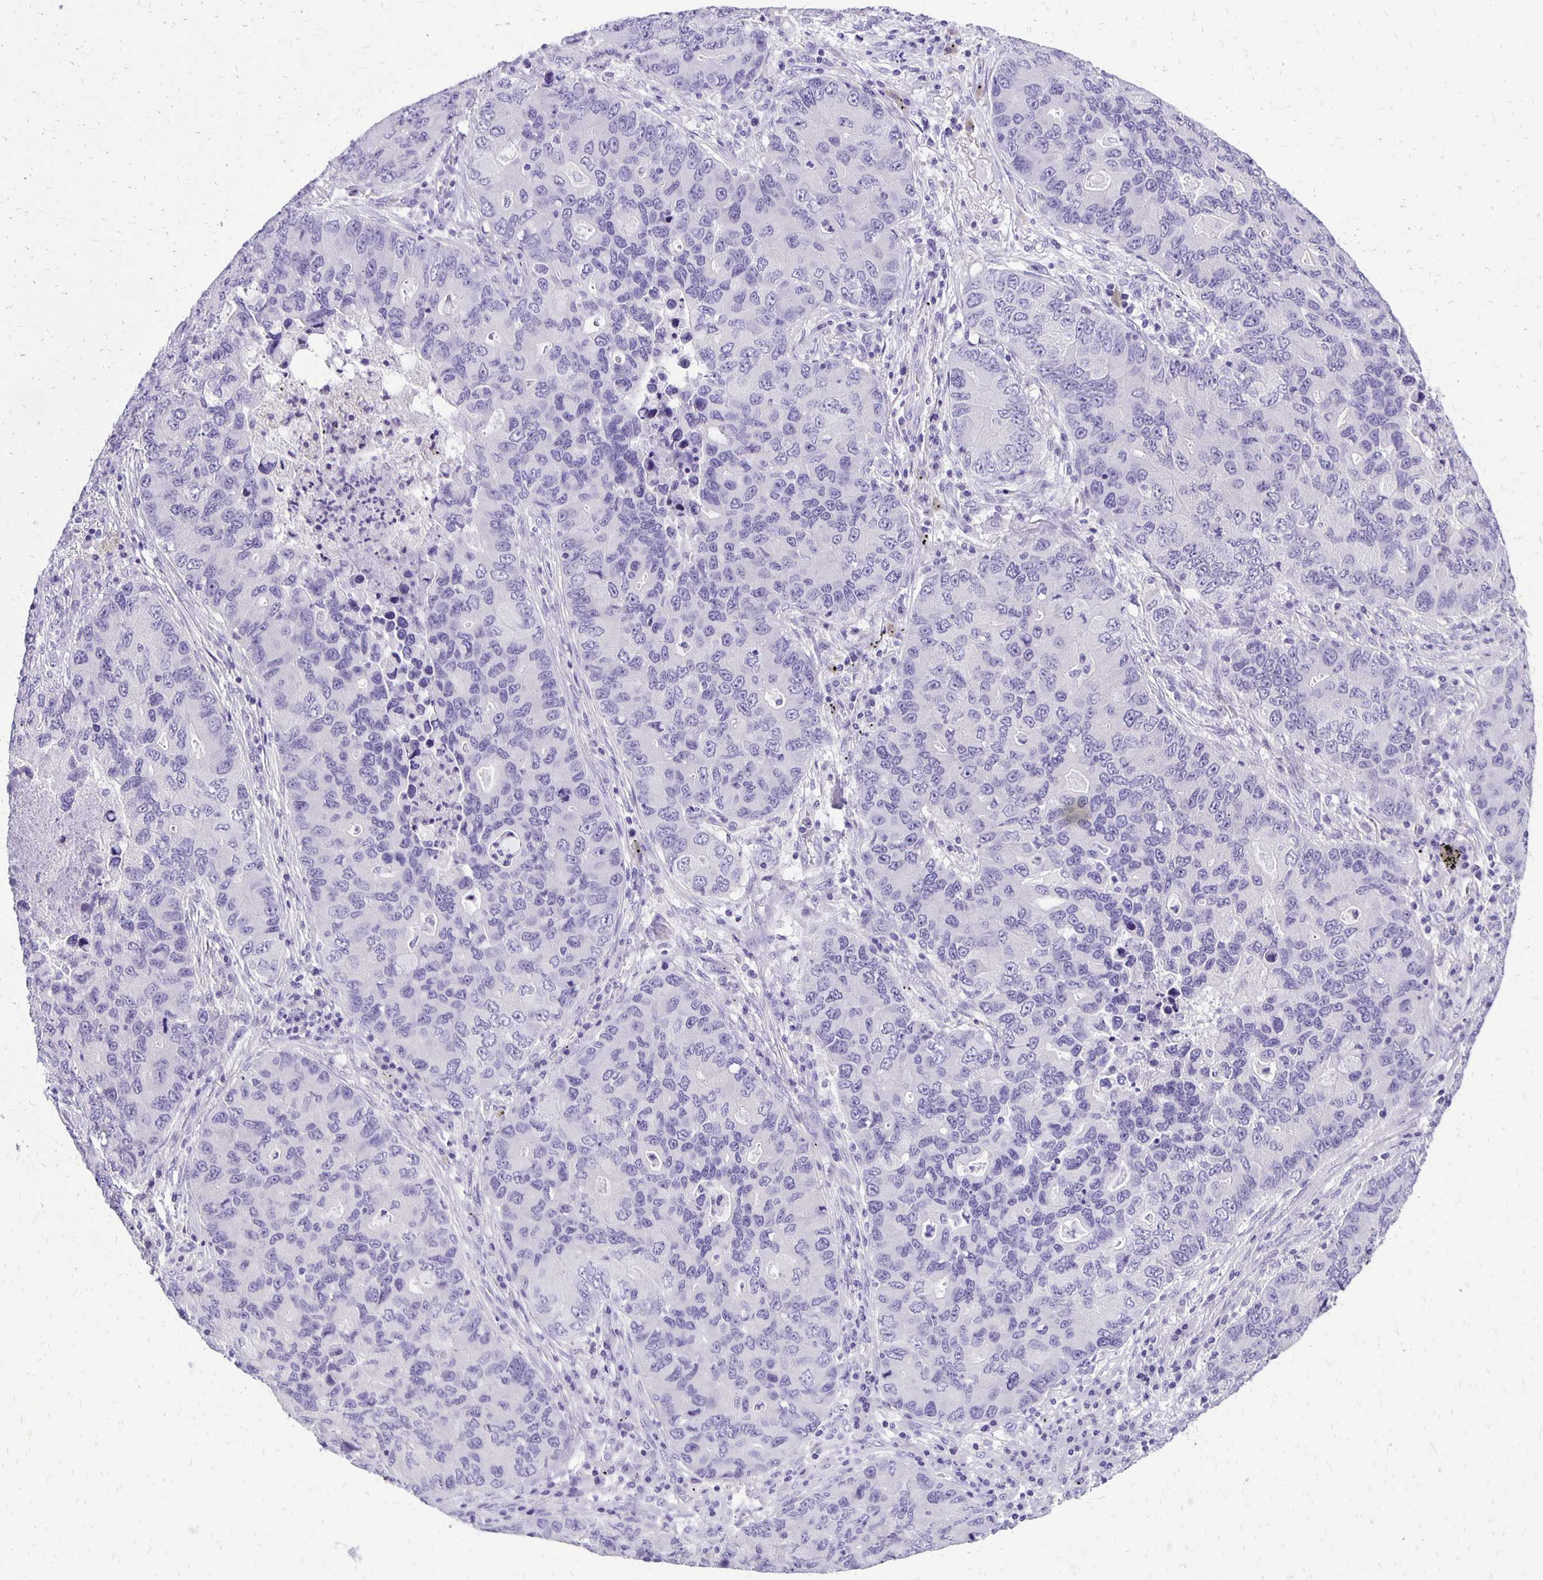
{"staining": {"intensity": "negative", "quantity": "none", "location": "none"}, "tissue": "lung cancer", "cell_type": "Tumor cells", "image_type": "cancer", "snomed": [{"axis": "morphology", "description": "Adenocarcinoma, NOS"}, {"axis": "morphology", "description": "Adenocarcinoma, metastatic, NOS"}, {"axis": "topography", "description": "Lymph node"}, {"axis": "topography", "description": "Lung"}], "caption": "A histopathology image of lung cancer stained for a protein shows no brown staining in tumor cells.", "gene": "ANKRD45", "patient": {"sex": "female", "age": 54}}